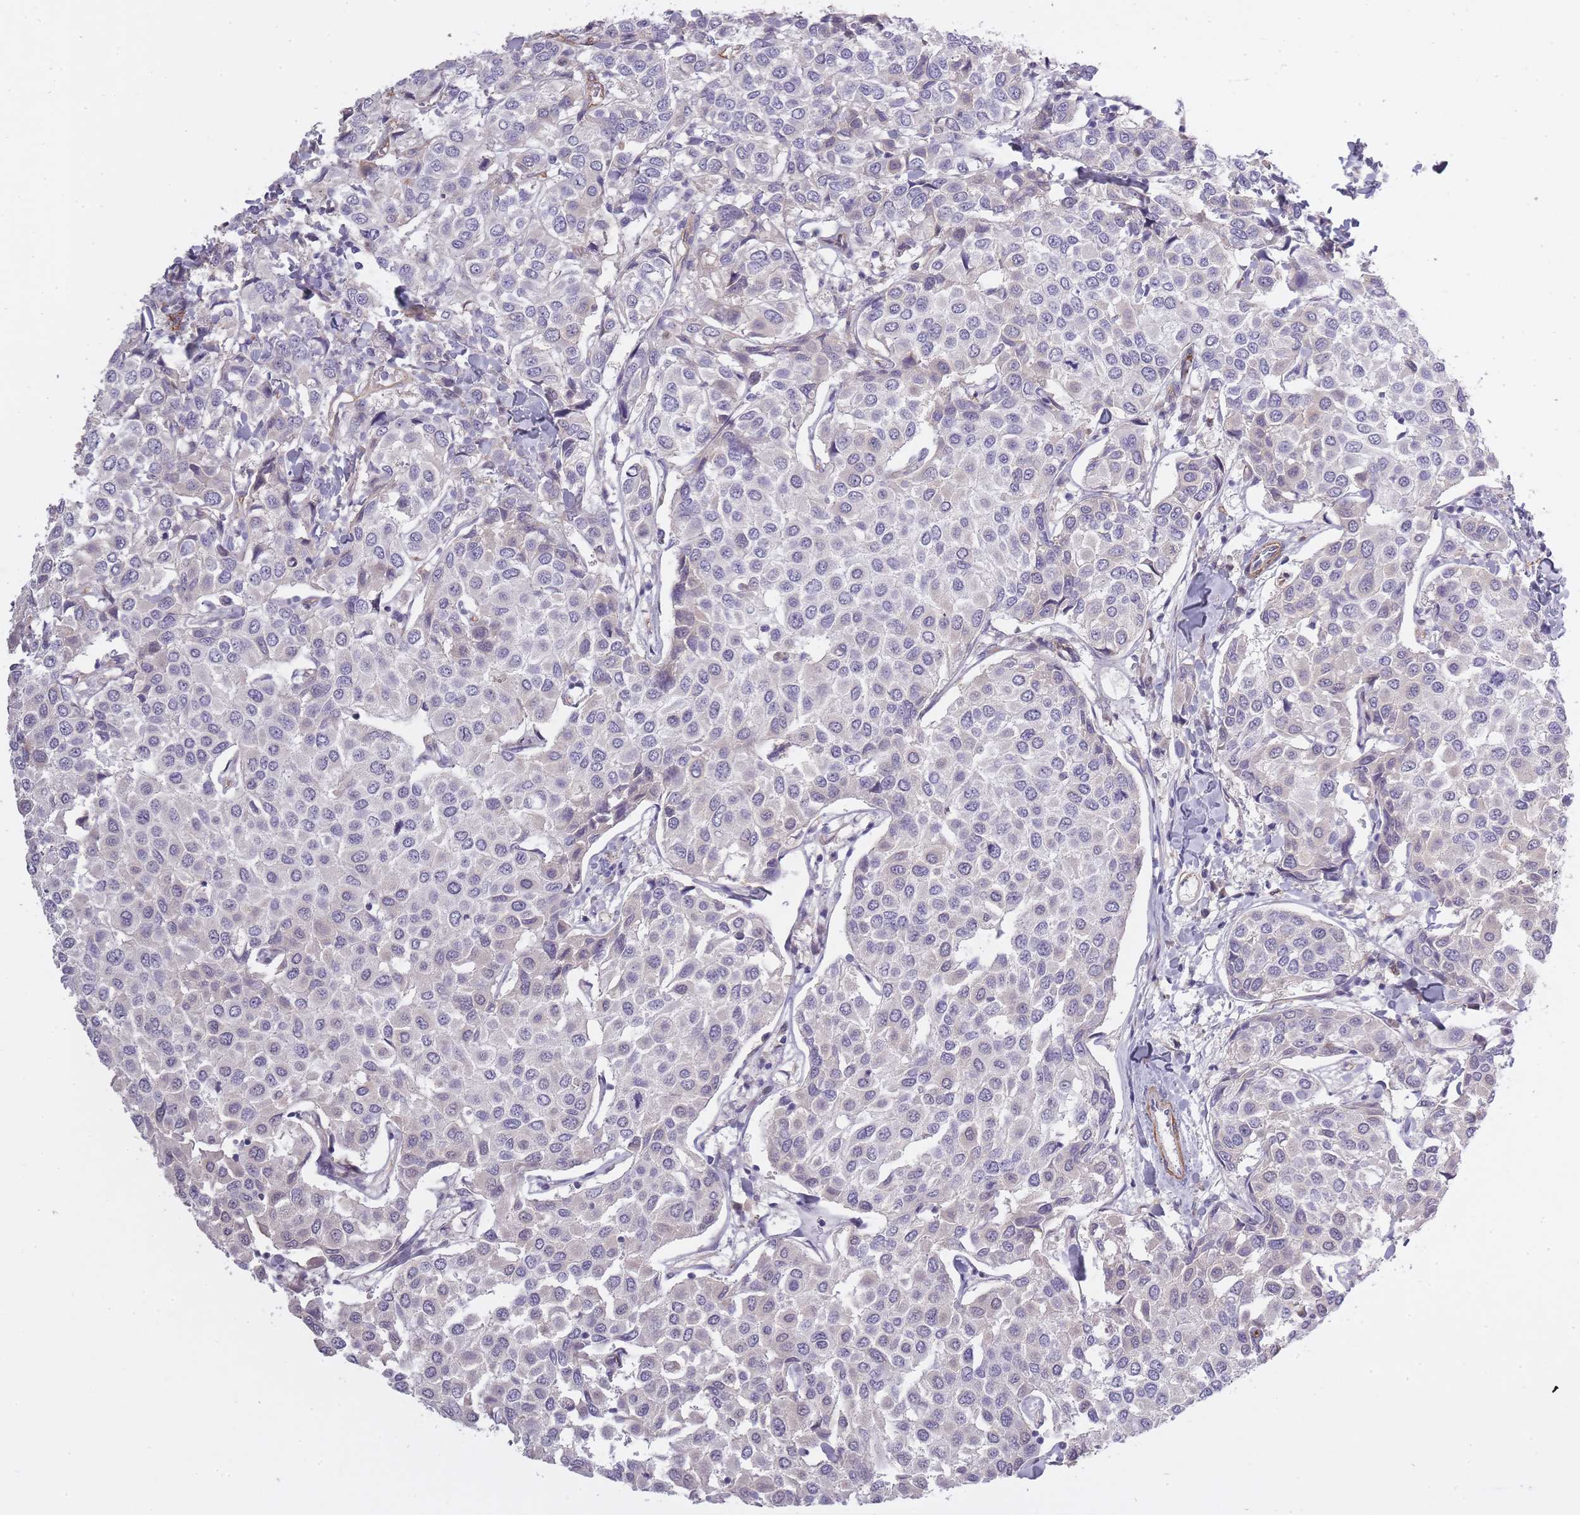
{"staining": {"intensity": "negative", "quantity": "none", "location": "none"}, "tissue": "breast cancer", "cell_type": "Tumor cells", "image_type": "cancer", "snomed": [{"axis": "morphology", "description": "Duct carcinoma"}, {"axis": "topography", "description": "Breast"}], "caption": "A high-resolution image shows immunohistochemistry staining of breast cancer, which shows no significant expression in tumor cells. (Stains: DAB IHC with hematoxylin counter stain, Microscopy: brightfield microscopy at high magnification).", "gene": "SLC8A2", "patient": {"sex": "female", "age": 55}}